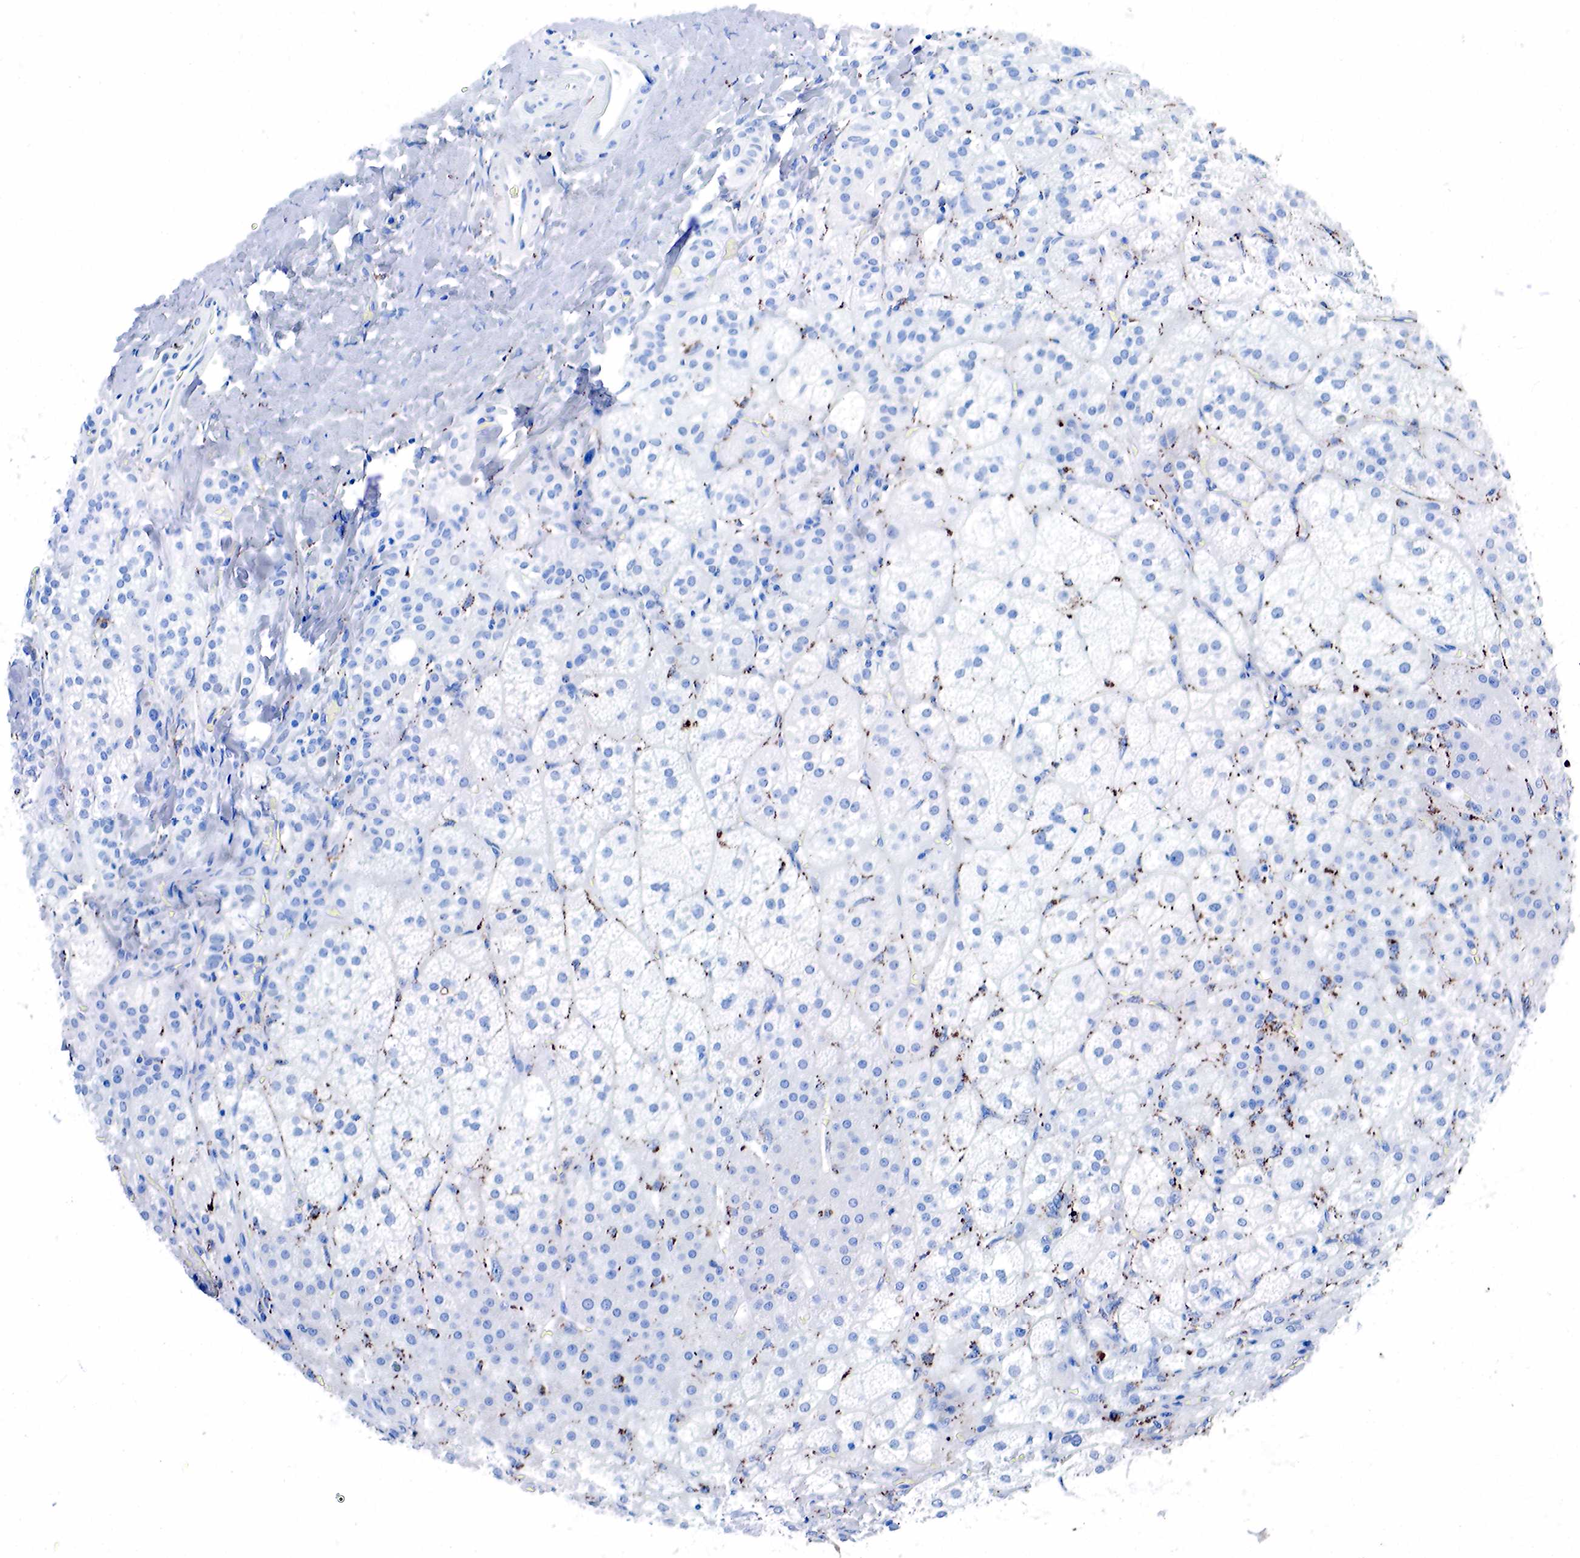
{"staining": {"intensity": "negative", "quantity": "none", "location": "none"}, "tissue": "adrenal gland", "cell_type": "Glandular cells", "image_type": "normal", "snomed": [{"axis": "morphology", "description": "Normal tissue, NOS"}, {"axis": "topography", "description": "Adrenal gland"}], "caption": "This histopathology image is of normal adrenal gland stained with immunohistochemistry to label a protein in brown with the nuclei are counter-stained blue. There is no staining in glandular cells.", "gene": "CD68", "patient": {"sex": "female", "age": 60}}